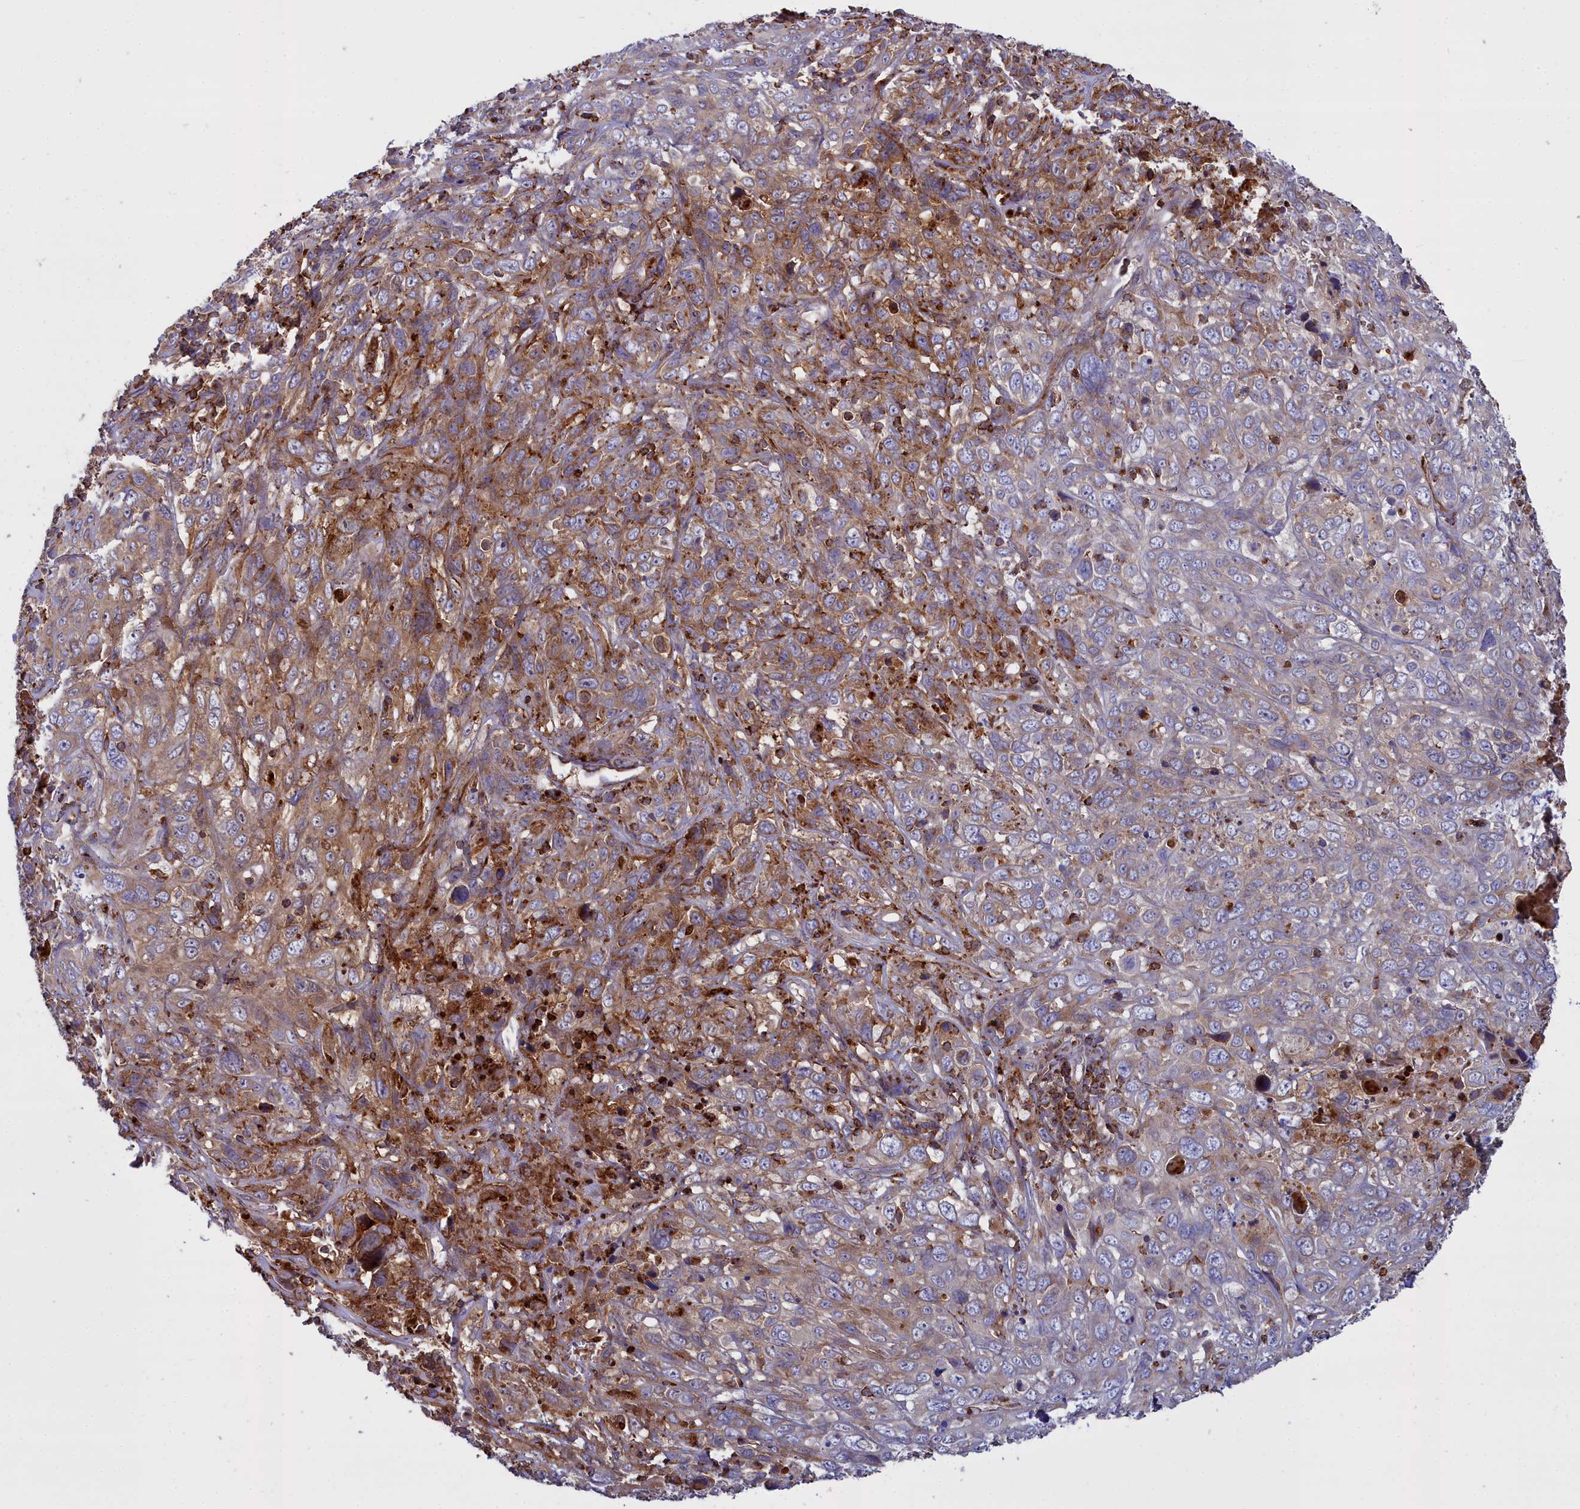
{"staining": {"intensity": "moderate", "quantity": ">75%", "location": "cytoplasmic/membranous"}, "tissue": "cervical cancer", "cell_type": "Tumor cells", "image_type": "cancer", "snomed": [{"axis": "morphology", "description": "Squamous cell carcinoma, NOS"}, {"axis": "topography", "description": "Cervix"}], "caption": "Immunohistochemical staining of human squamous cell carcinoma (cervical) shows medium levels of moderate cytoplasmic/membranous positivity in approximately >75% of tumor cells. (IHC, brightfield microscopy, high magnification).", "gene": "LNPEP", "patient": {"sex": "female", "age": 46}}